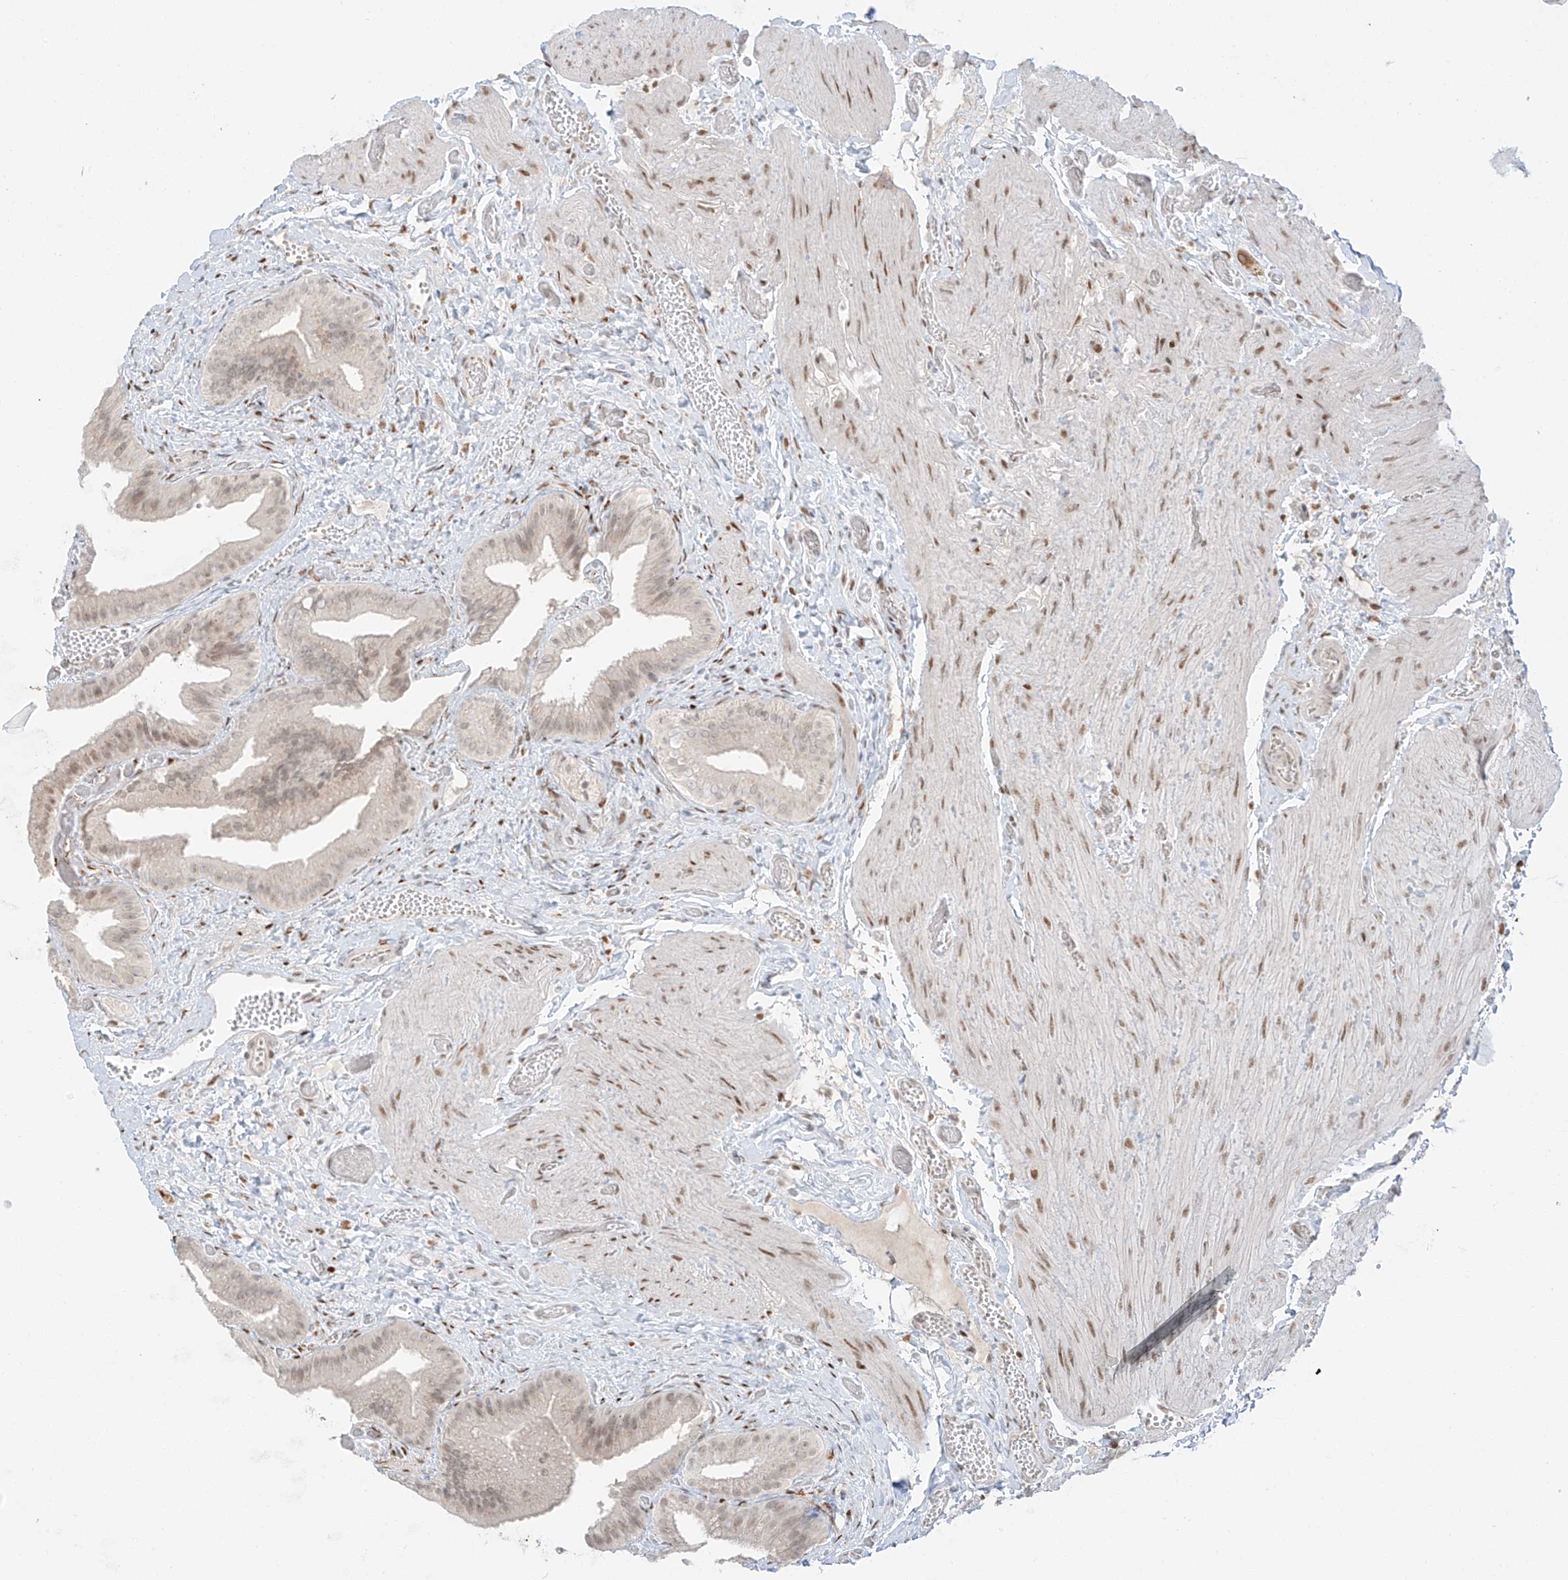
{"staining": {"intensity": "moderate", "quantity": "25%-75%", "location": "nuclear"}, "tissue": "gallbladder", "cell_type": "Glandular cells", "image_type": "normal", "snomed": [{"axis": "morphology", "description": "Normal tissue, NOS"}, {"axis": "topography", "description": "Gallbladder"}], "caption": "Moderate nuclear expression is seen in about 25%-75% of glandular cells in unremarkable gallbladder.", "gene": "ZNF774", "patient": {"sex": "female", "age": 64}}